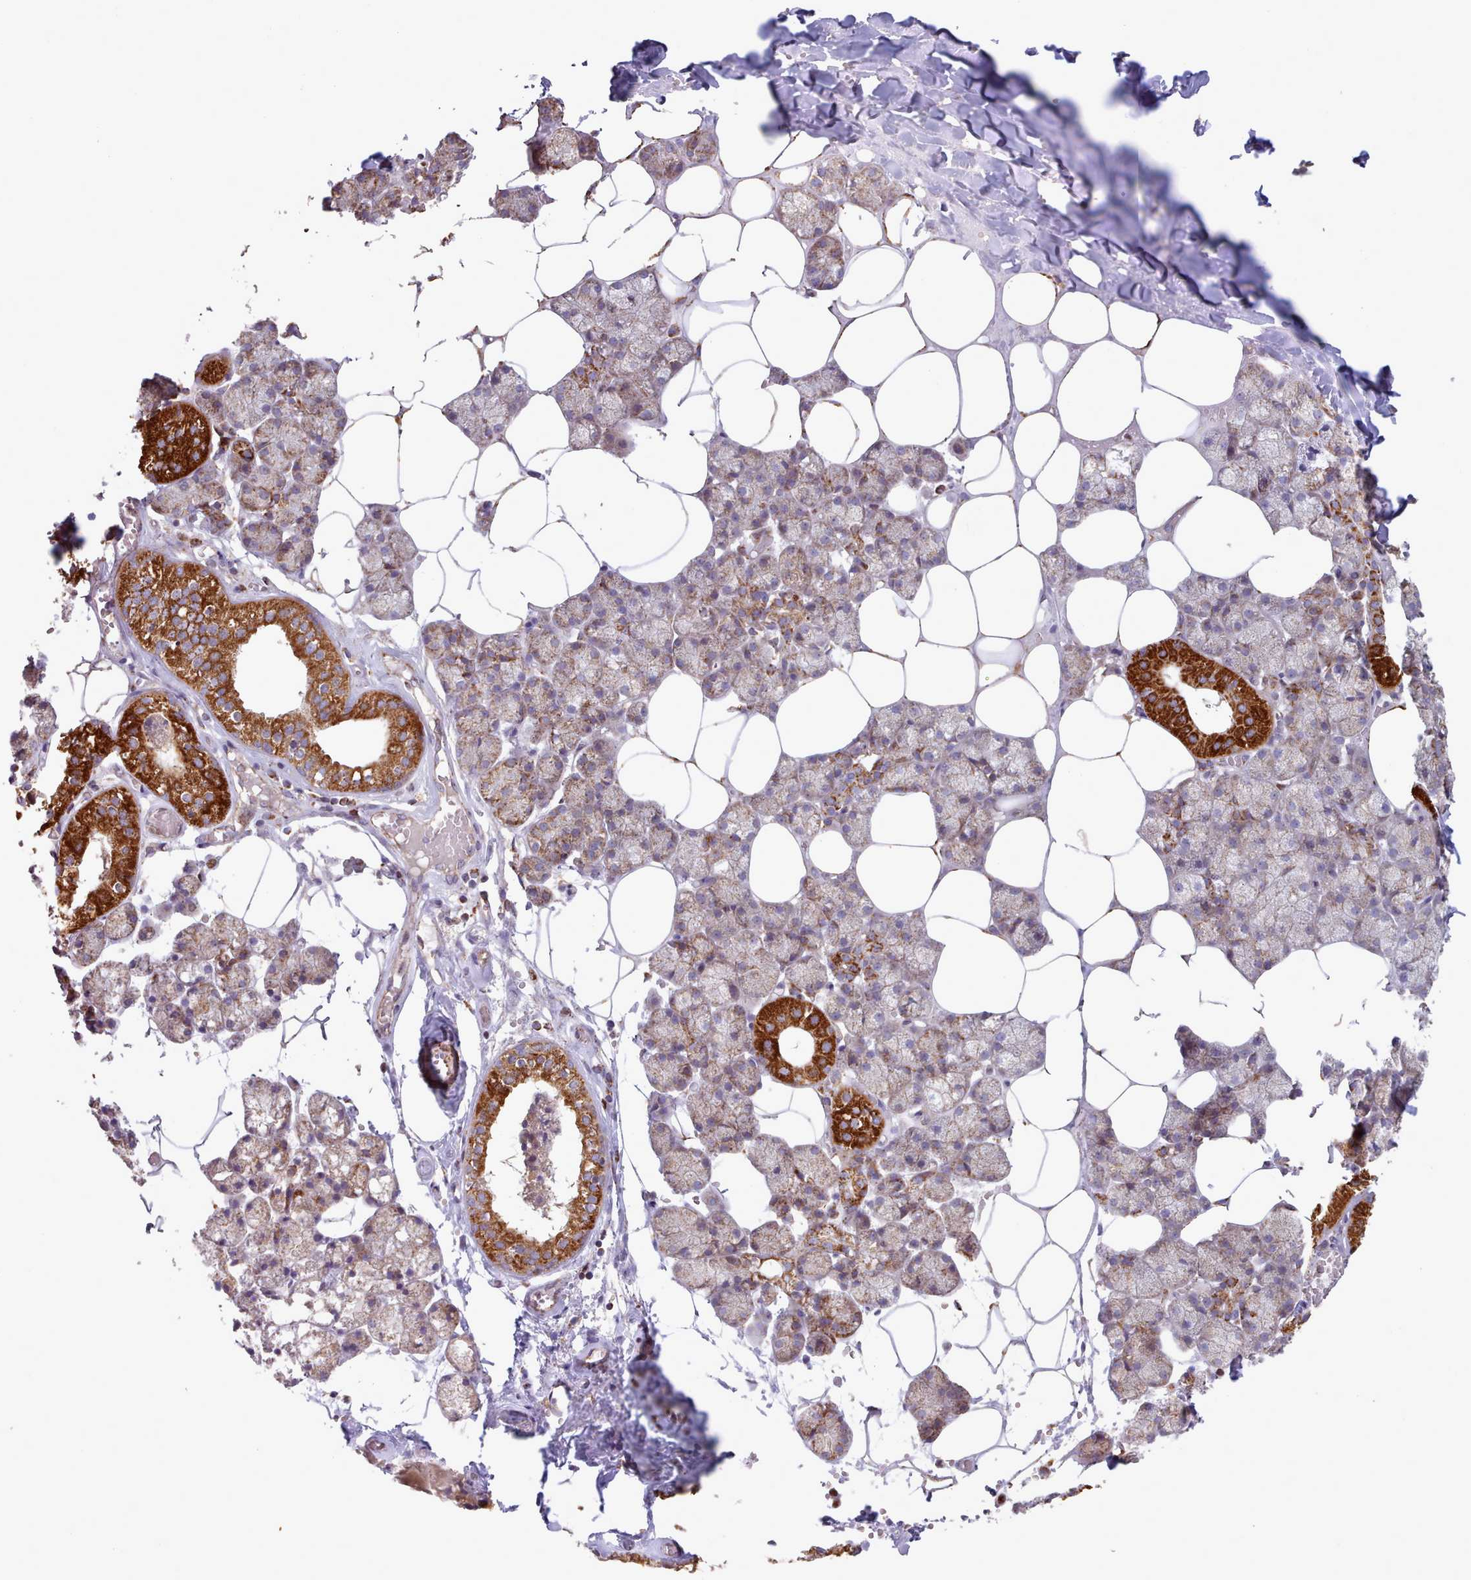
{"staining": {"intensity": "strong", "quantity": "<25%", "location": "cytoplasmic/membranous"}, "tissue": "salivary gland", "cell_type": "Glandular cells", "image_type": "normal", "snomed": [{"axis": "morphology", "description": "Normal tissue, NOS"}, {"axis": "topography", "description": "Salivary gland"}], "caption": "Salivary gland stained with DAB (3,3'-diaminobenzidine) immunohistochemistry (IHC) displays medium levels of strong cytoplasmic/membranous positivity in approximately <25% of glandular cells. (brown staining indicates protein expression, while blue staining denotes nuclei).", "gene": "HSDL2", "patient": {"sex": "male", "age": 62}}